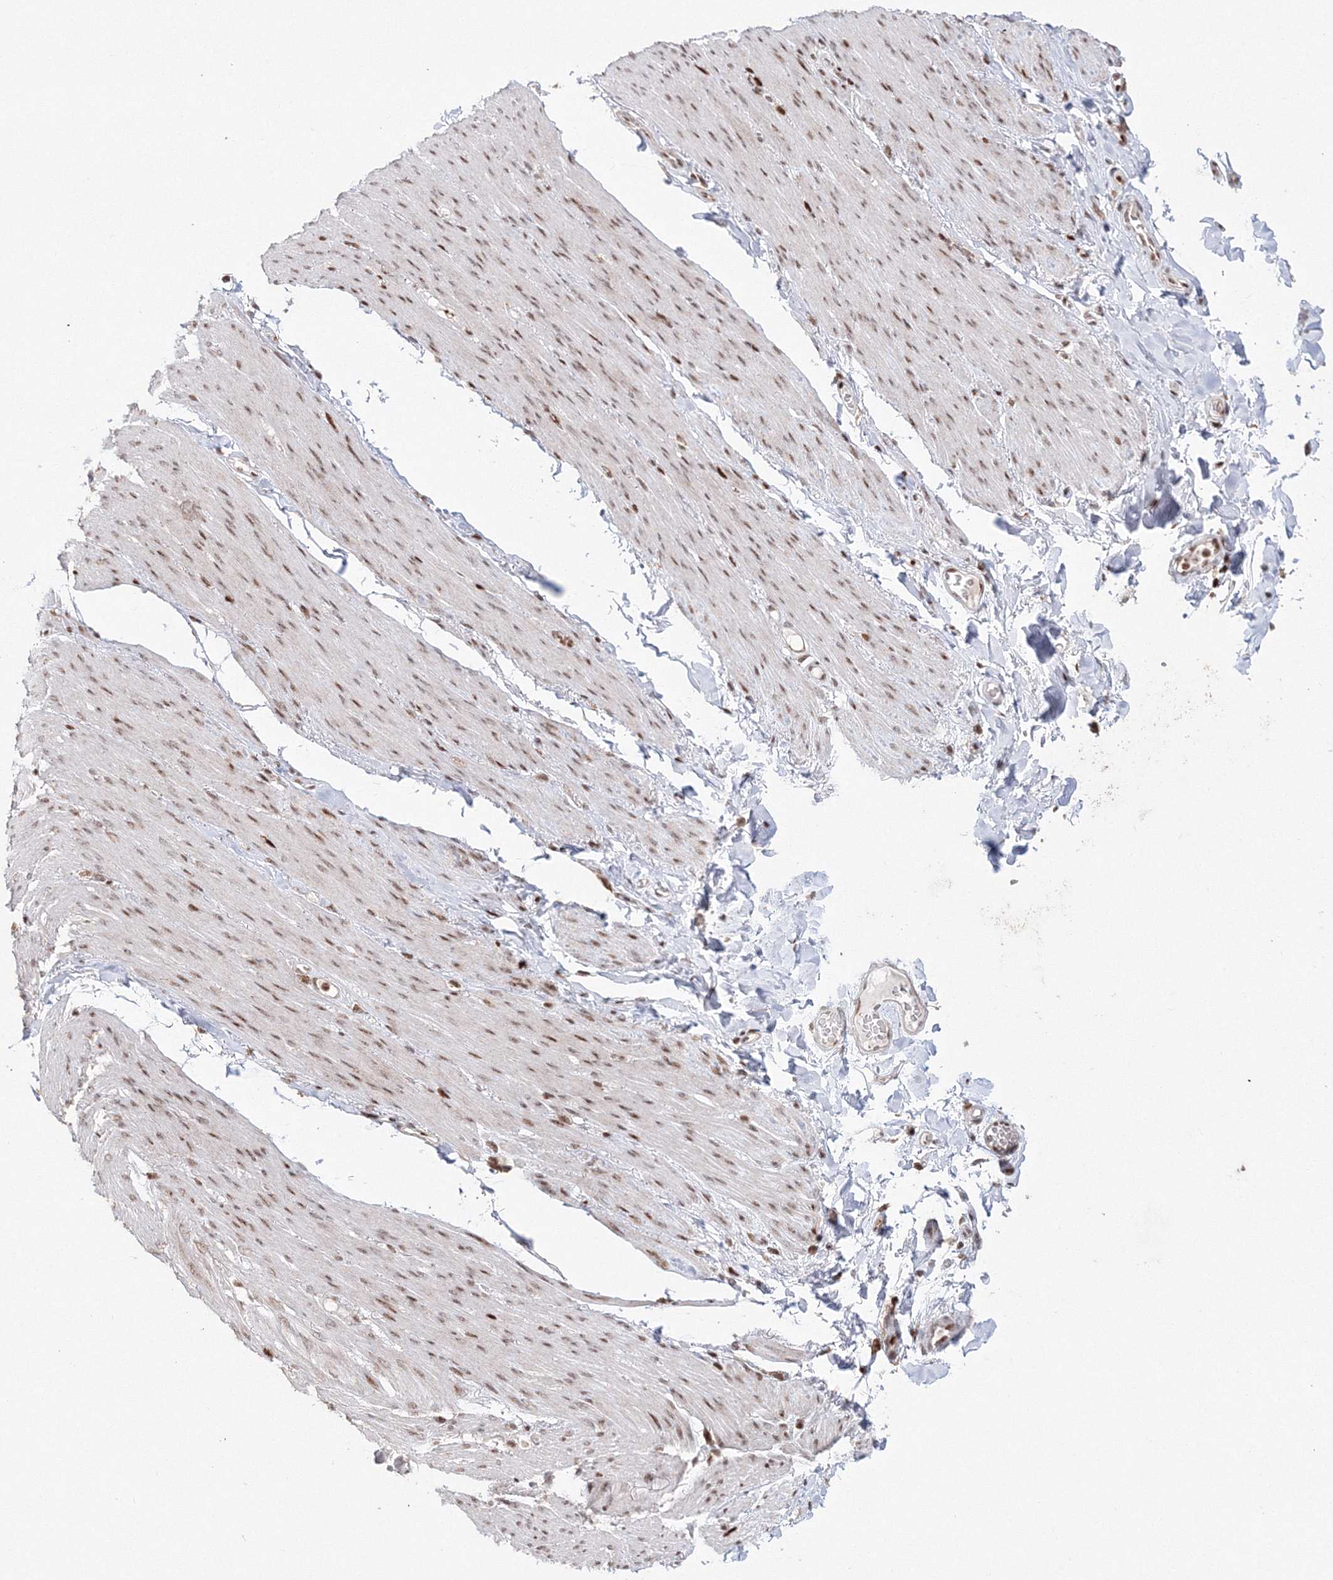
{"staining": {"intensity": "negative", "quantity": "none", "location": "none"}, "tissue": "adipose tissue", "cell_type": "Adipocytes", "image_type": "normal", "snomed": [{"axis": "morphology", "description": "Normal tissue, NOS"}, {"axis": "topography", "description": "Colon"}, {"axis": "topography", "description": "Peripheral nerve tissue"}], "caption": "A histopathology image of human adipose tissue is negative for staining in adipocytes. The staining is performed using DAB (3,3'-diaminobenzidine) brown chromogen with nuclei counter-stained in using hematoxylin.", "gene": "LIG1", "patient": {"sex": "female", "age": 61}}